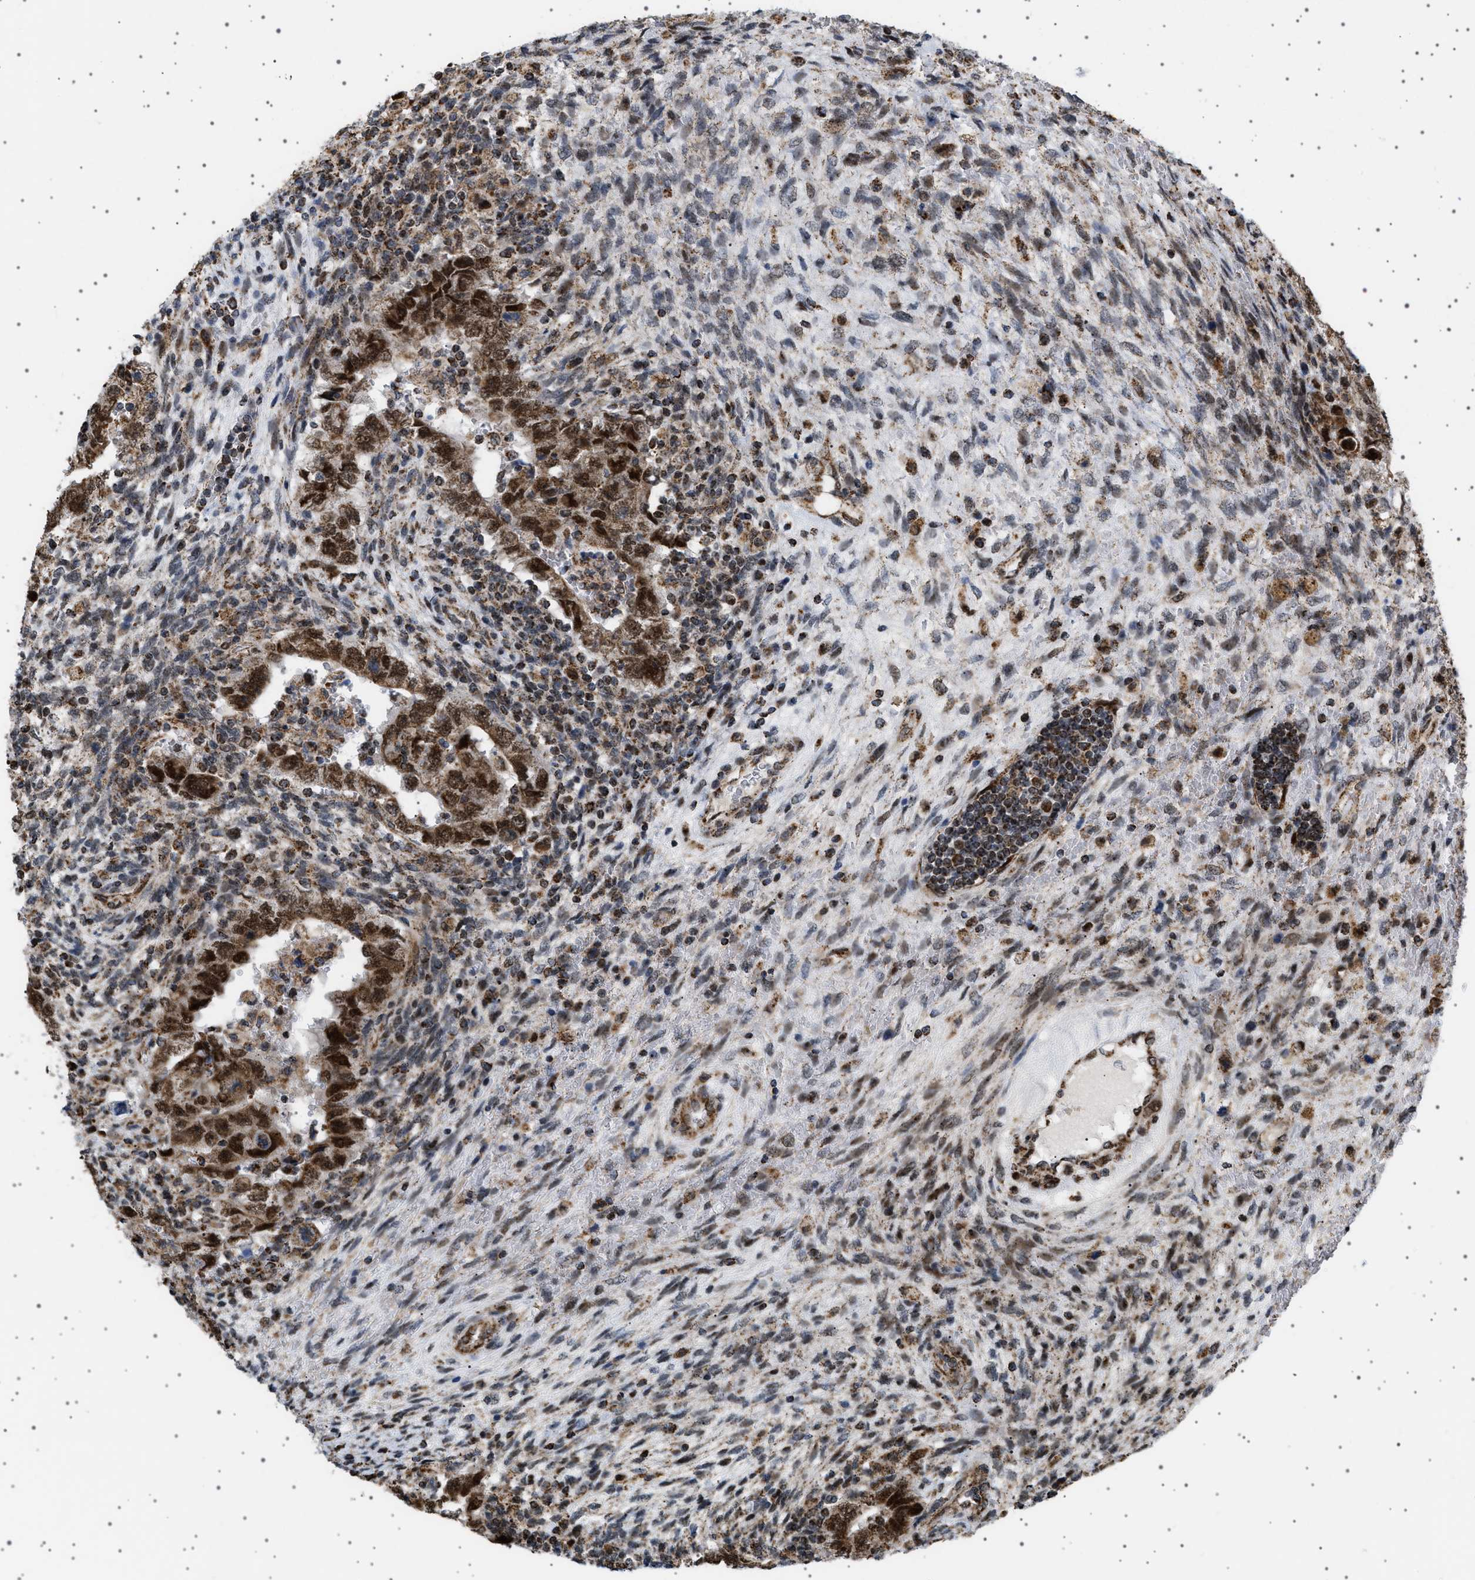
{"staining": {"intensity": "strong", "quantity": ">75%", "location": "cytoplasmic/membranous,nuclear"}, "tissue": "testis cancer", "cell_type": "Tumor cells", "image_type": "cancer", "snomed": [{"axis": "morphology", "description": "Carcinoma, Embryonal, NOS"}, {"axis": "topography", "description": "Testis"}], "caption": "IHC micrograph of testis embryonal carcinoma stained for a protein (brown), which displays high levels of strong cytoplasmic/membranous and nuclear expression in about >75% of tumor cells.", "gene": "MELK", "patient": {"sex": "male", "age": 26}}